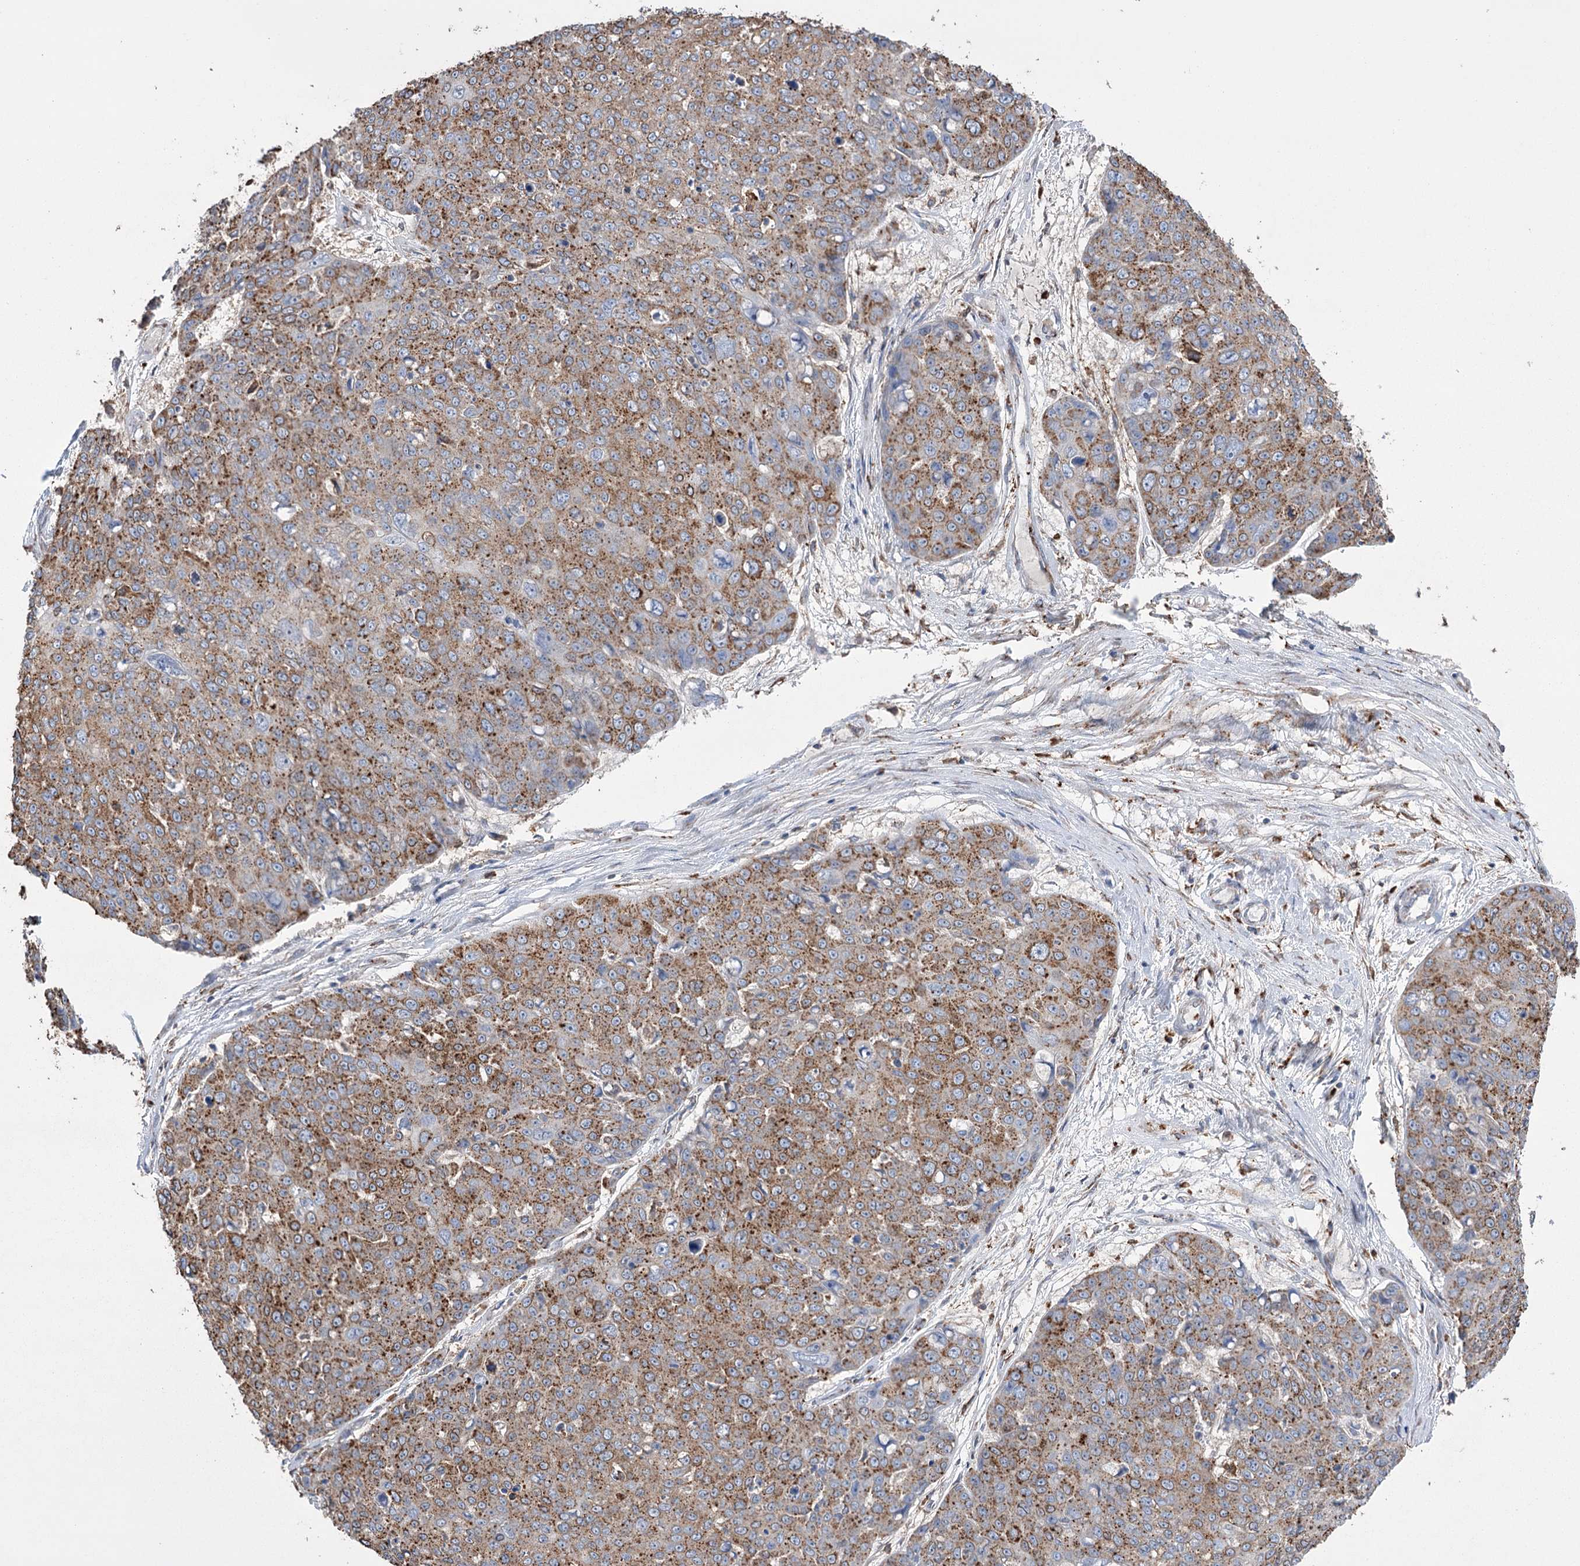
{"staining": {"intensity": "moderate", "quantity": ">75%", "location": "cytoplasmic/membranous"}, "tissue": "skin cancer", "cell_type": "Tumor cells", "image_type": "cancer", "snomed": [{"axis": "morphology", "description": "Squamous cell carcinoma, NOS"}, {"axis": "topography", "description": "Skin"}], "caption": "The photomicrograph exhibits a brown stain indicating the presence of a protein in the cytoplasmic/membranous of tumor cells in skin cancer. (DAB (3,3'-diaminobenzidine) IHC, brown staining for protein, blue staining for nuclei).", "gene": "TRIM71", "patient": {"sex": "male", "age": 71}}